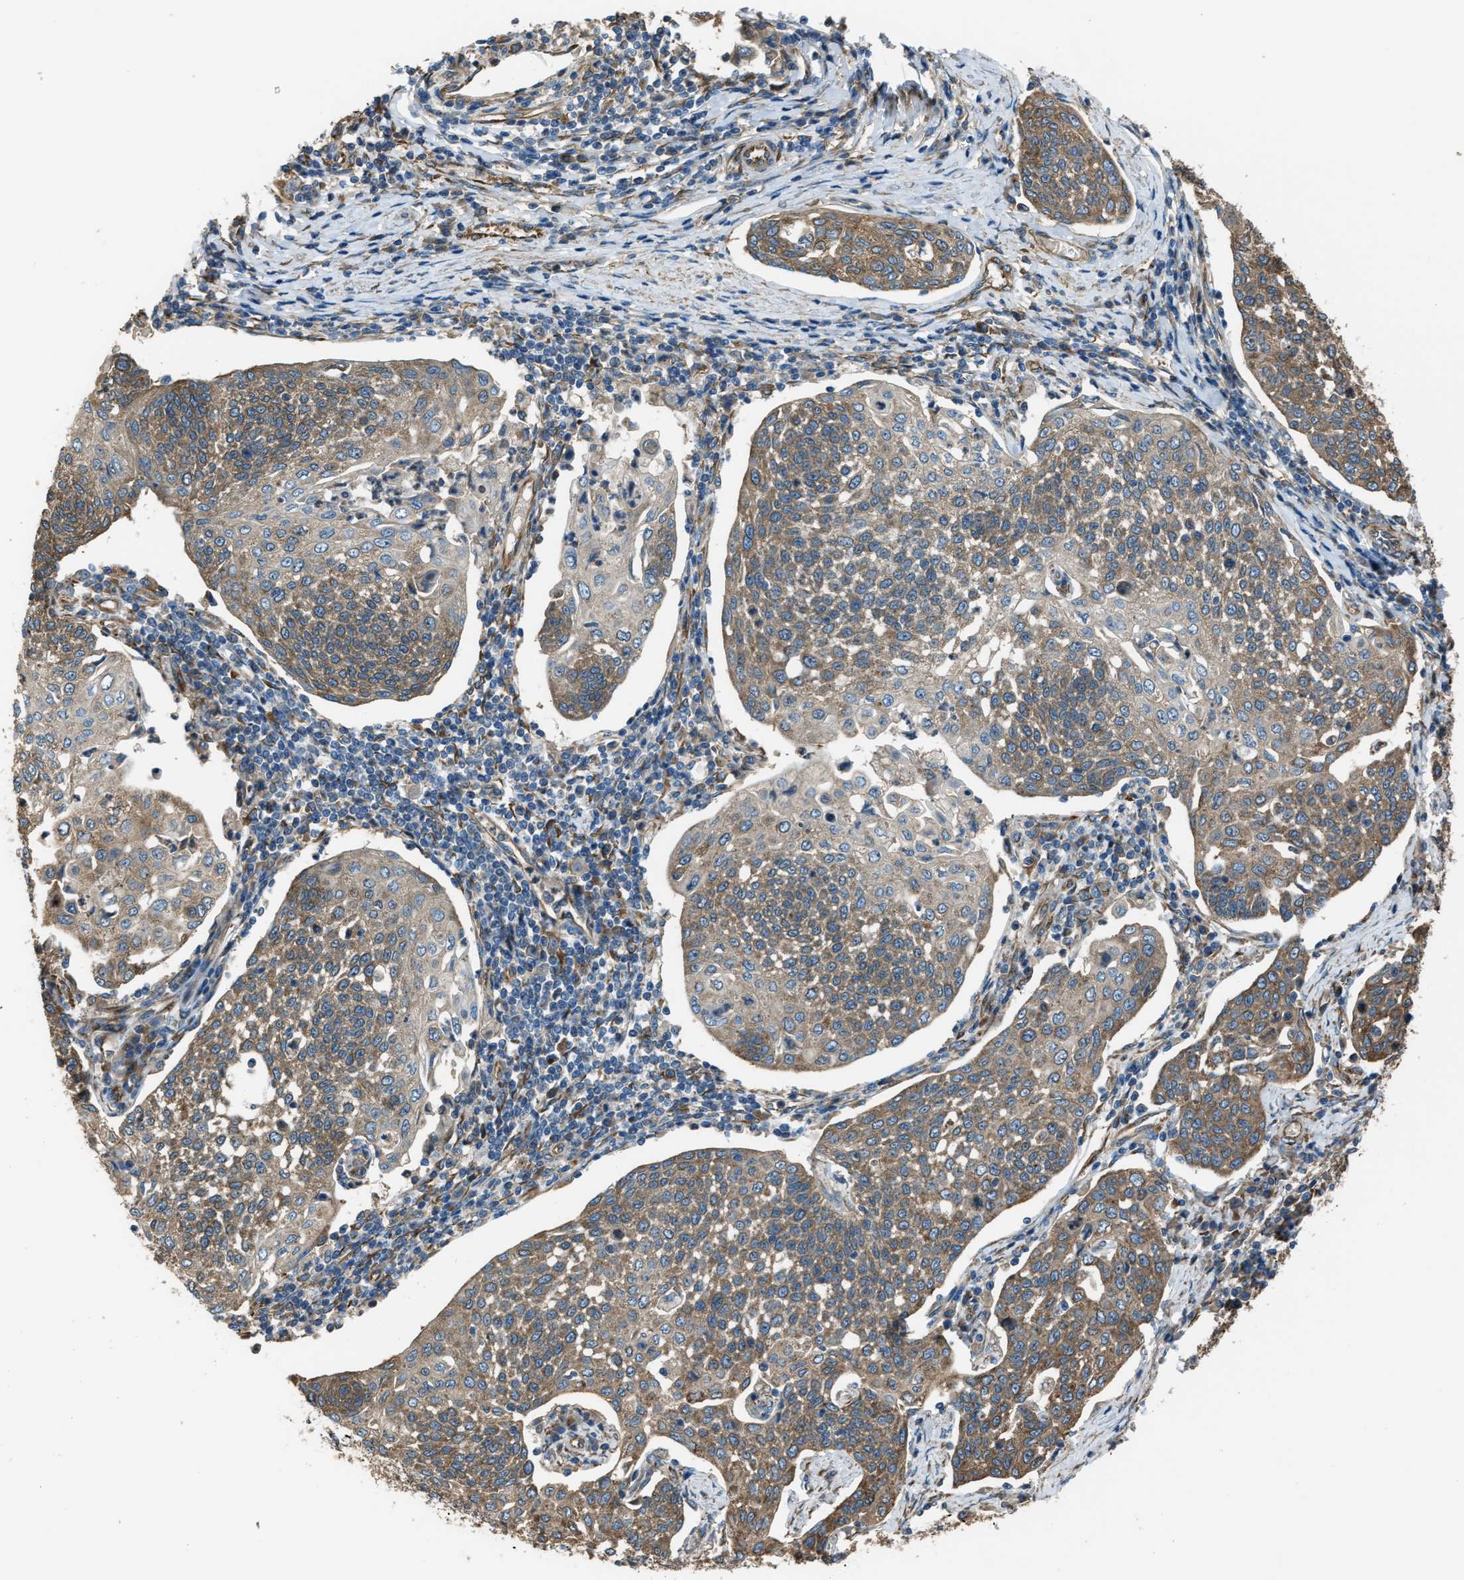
{"staining": {"intensity": "moderate", "quantity": ">75%", "location": "cytoplasmic/membranous"}, "tissue": "cervical cancer", "cell_type": "Tumor cells", "image_type": "cancer", "snomed": [{"axis": "morphology", "description": "Squamous cell carcinoma, NOS"}, {"axis": "topography", "description": "Cervix"}], "caption": "DAB immunohistochemical staining of cervical cancer (squamous cell carcinoma) reveals moderate cytoplasmic/membranous protein staining in approximately >75% of tumor cells.", "gene": "TRPC1", "patient": {"sex": "female", "age": 34}}